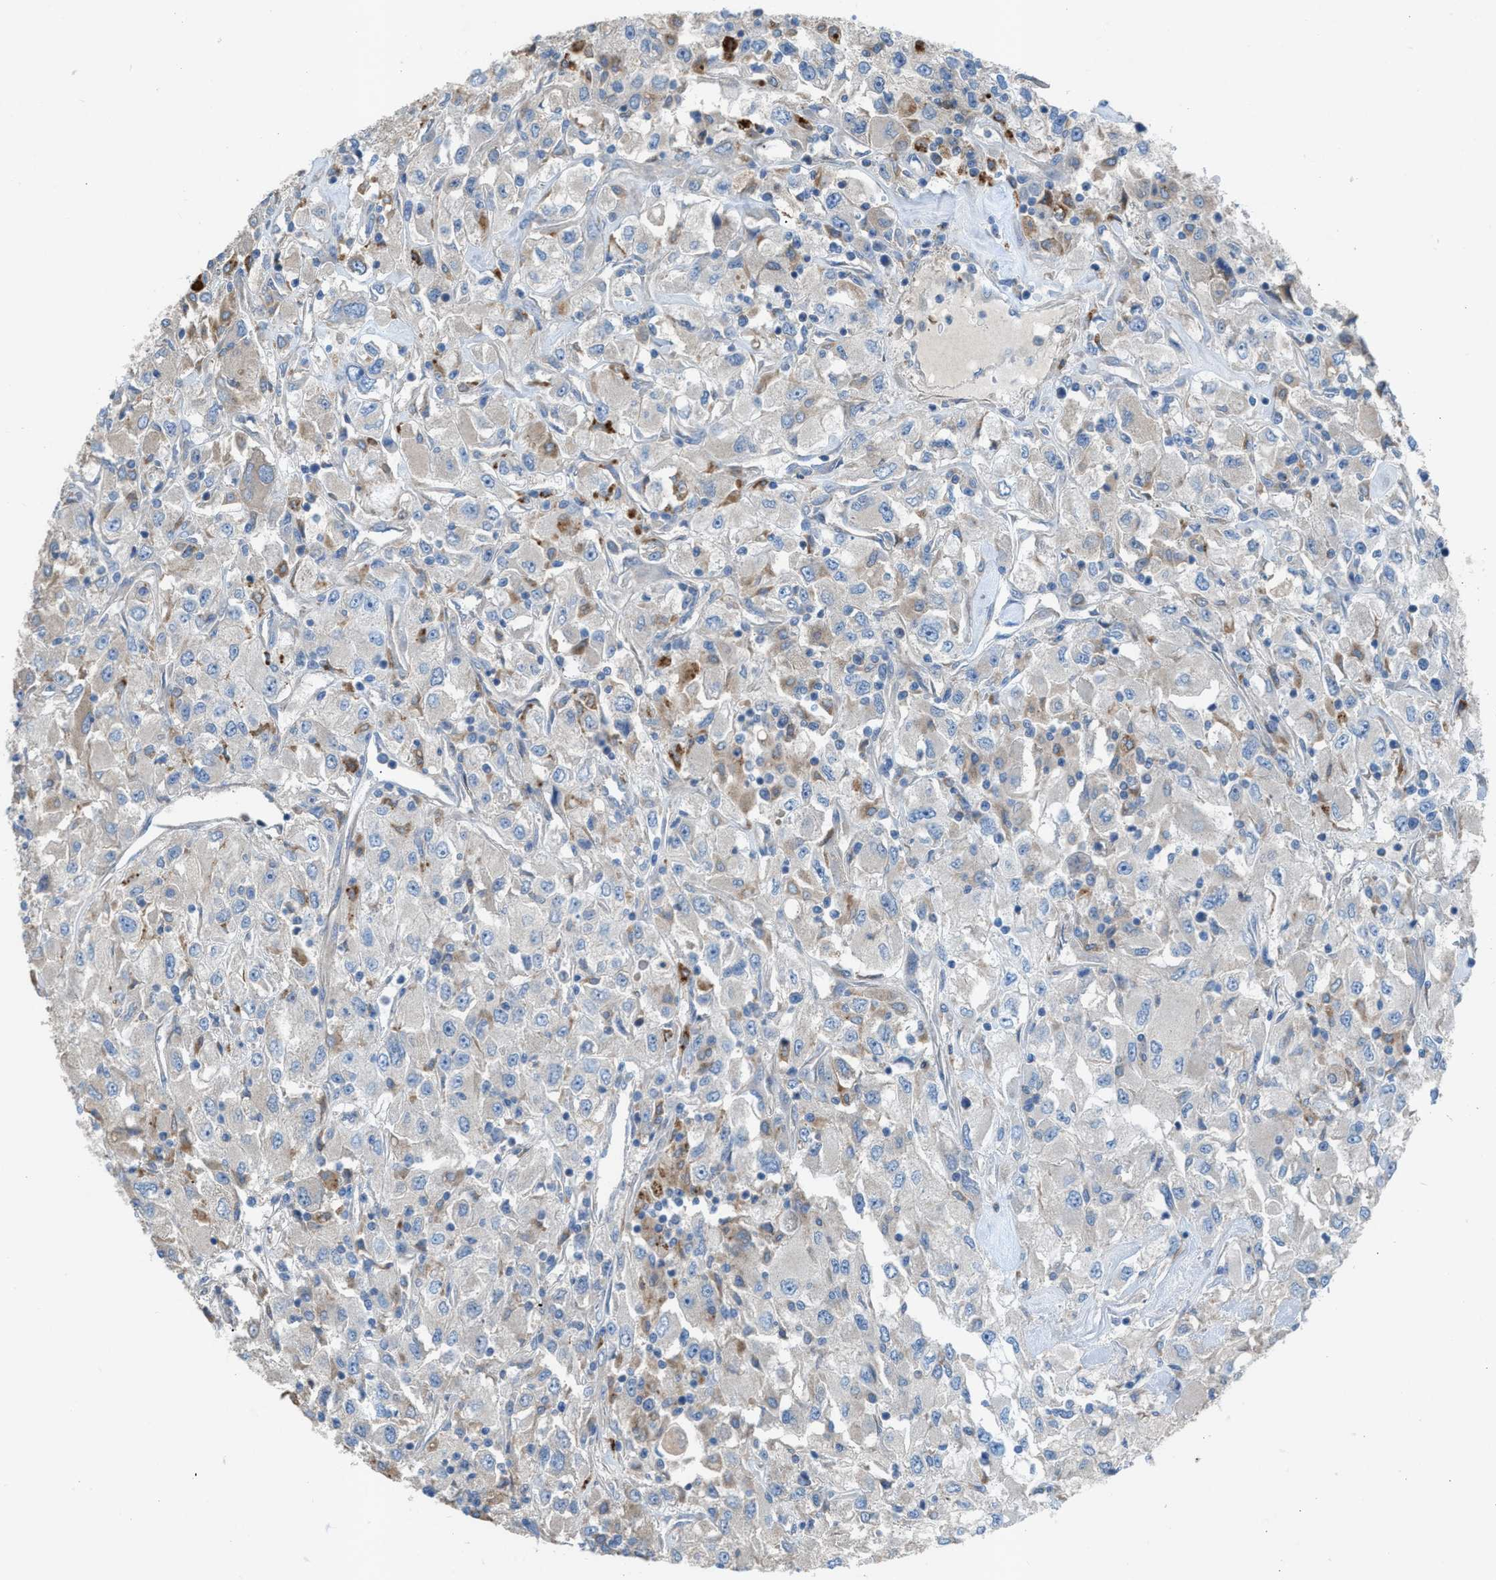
{"staining": {"intensity": "negative", "quantity": "none", "location": "none"}, "tissue": "renal cancer", "cell_type": "Tumor cells", "image_type": "cancer", "snomed": [{"axis": "morphology", "description": "Adenocarcinoma, NOS"}, {"axis": "topography", "description": "Kidney"}], "caption": "Photomicrograph shows no significant protein expression in tumor cells of adenocarcinoma (renal). (DAB IHC, high magnification).", "gene": "AOAH", "patient": {"sex": "female", "age": 52}}